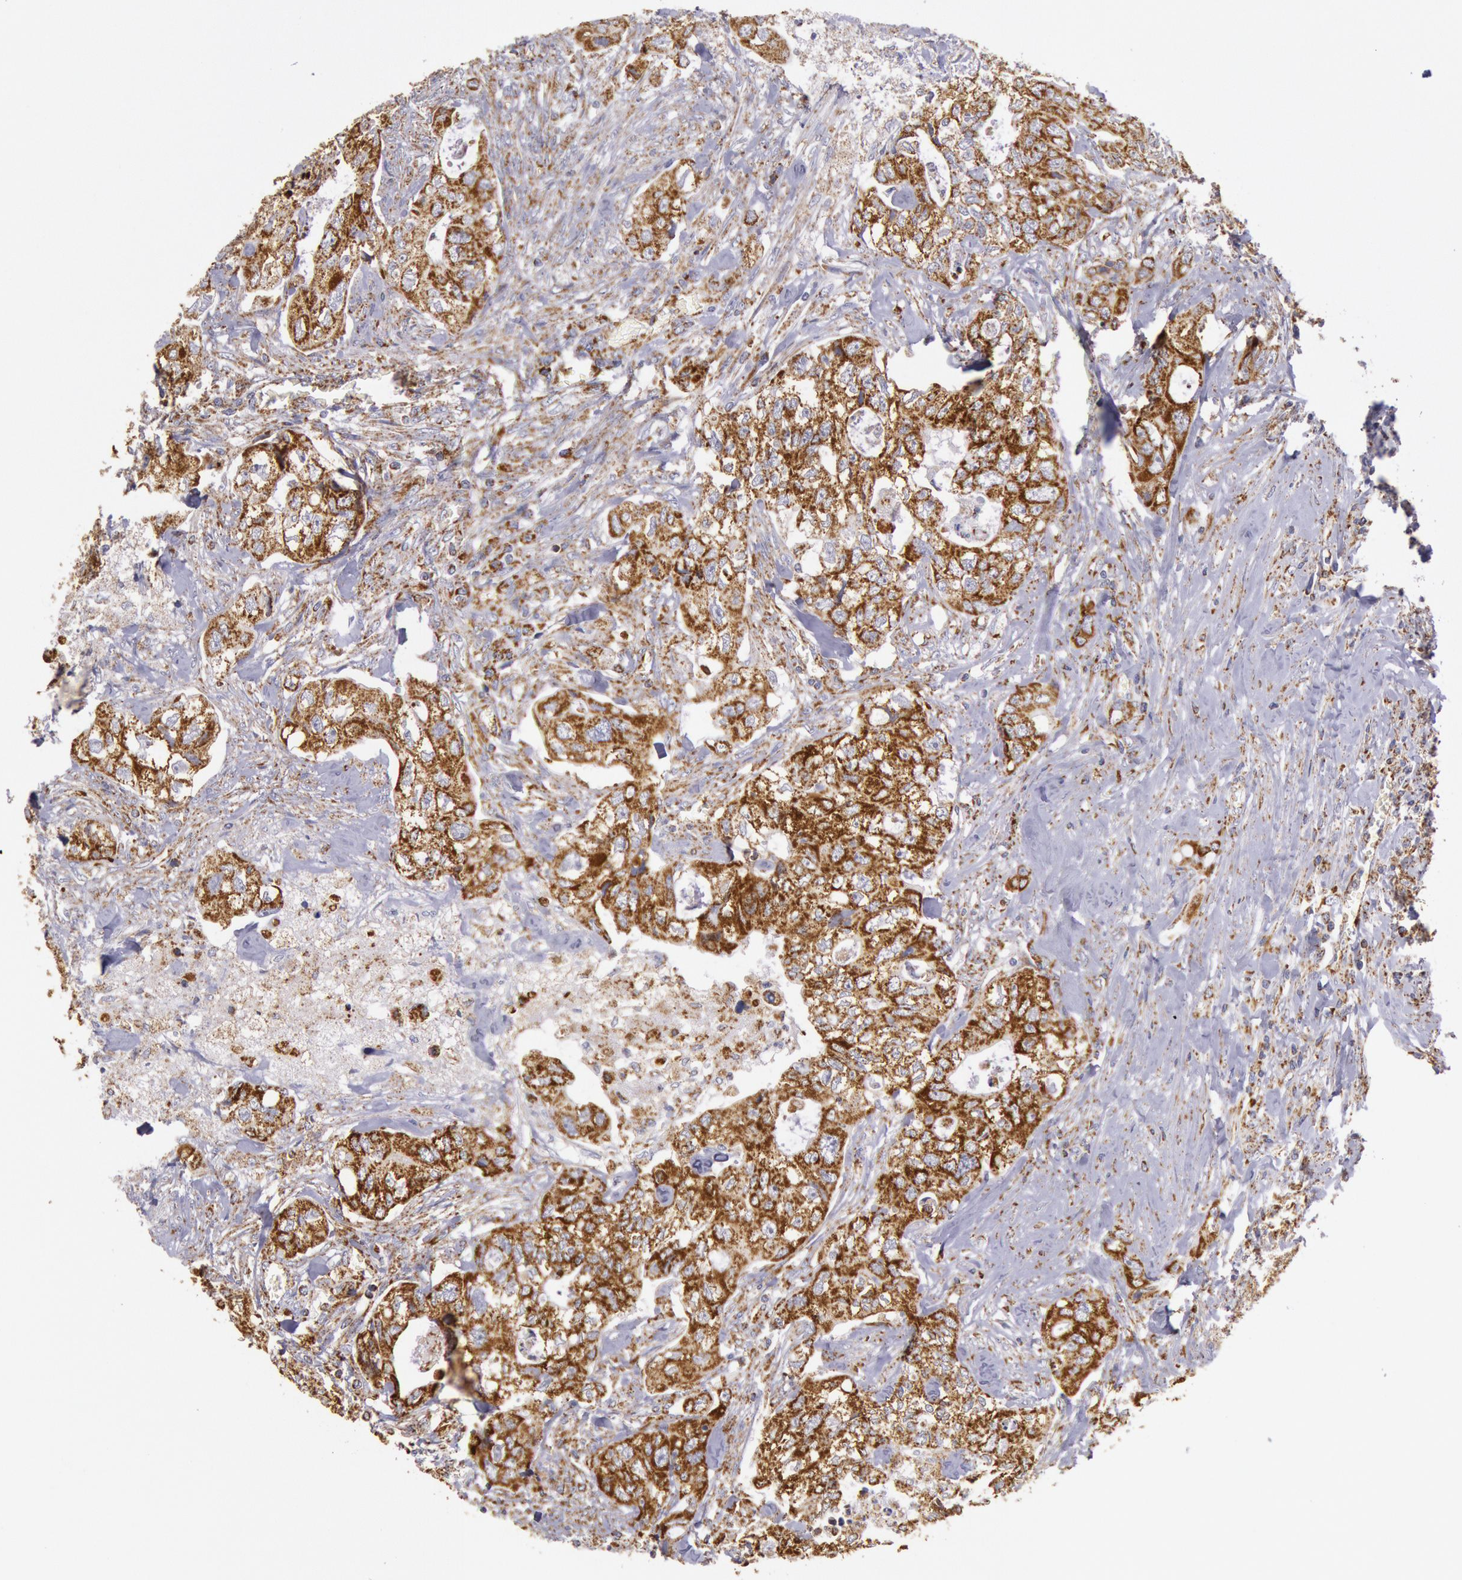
{"staining": {"intensity": "moderate", "quantity": ">75%", "location": "cytoplasmic/membranous"}, "tissue": "colorectal cancer", "cell_type": "Tumor cells", "image_type": "cancer", "snomed": [{"axis": "morphology", "description": "Adenocarcinoma, NOS"}, {"axis": "topography", "description": "Rectum"}], "caption": "Immunohistochemical staining of human colorectal adenocarcinoma shows medium levels of moderate cytoplasmic/membranous expression in about >75% of tumor cells.", "gene": "CYC1", "patient": {"sex": "female", "age": 57}}